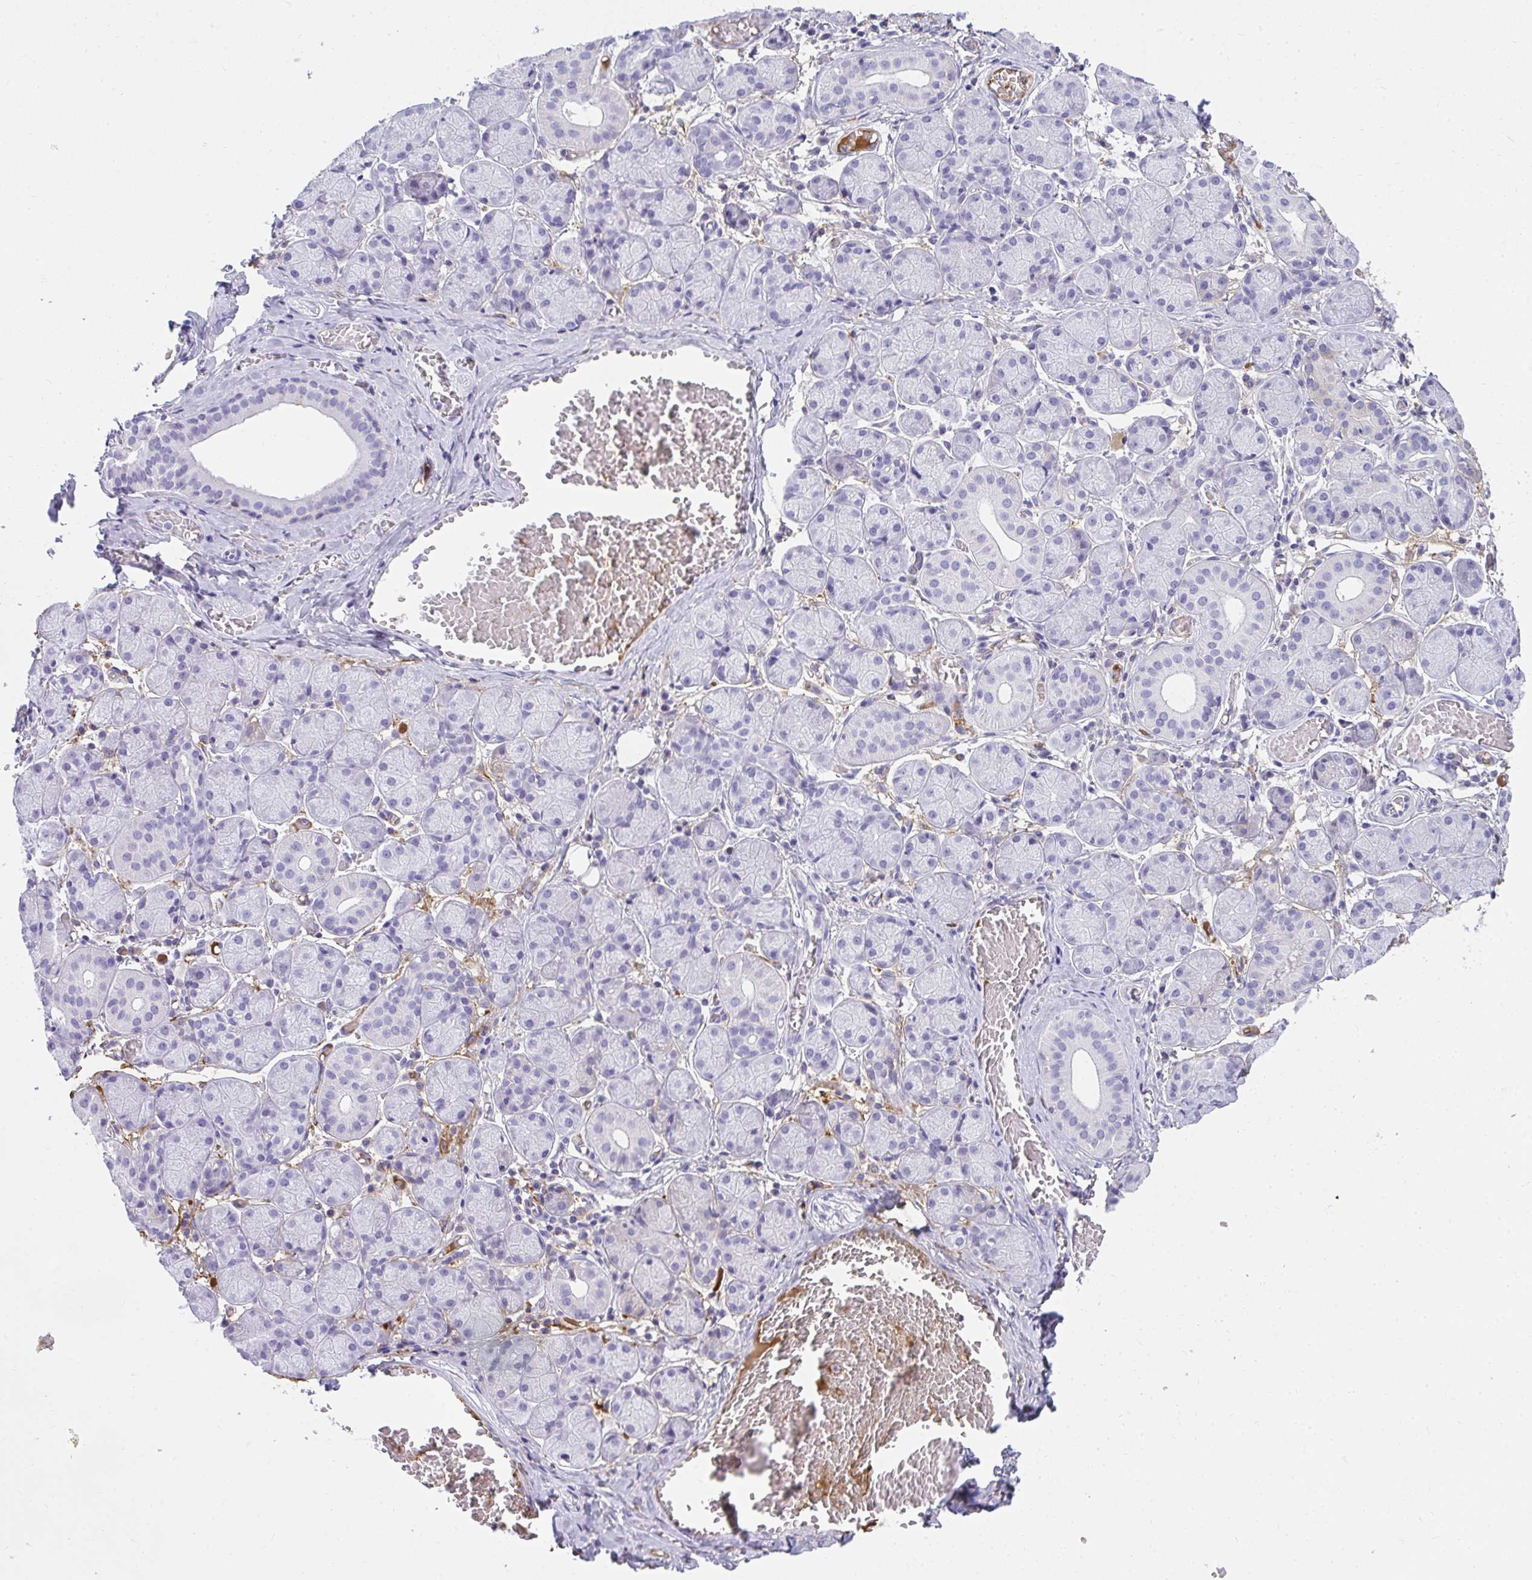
{"staining": {"intensity": "negative", "quantity": "none", "location": "none"}, "tissue": "salivary gland", "cell_type": "Glandular cells", "image_type": "normal", "snomed": [{"axis": "morphology", "description": "Normal tissue, NOS"}, {"axis": "topography", "description": "Salivary gland"}], "caption": "The micrograph reveals no significant expression in glandular cells of salivary gland. (Brightfield microscopy of DAB immunohistochemistry (IHC) at high magnification).", "gene": "ZSWIM3", "patient": {"sex": "female", "age": 24}}